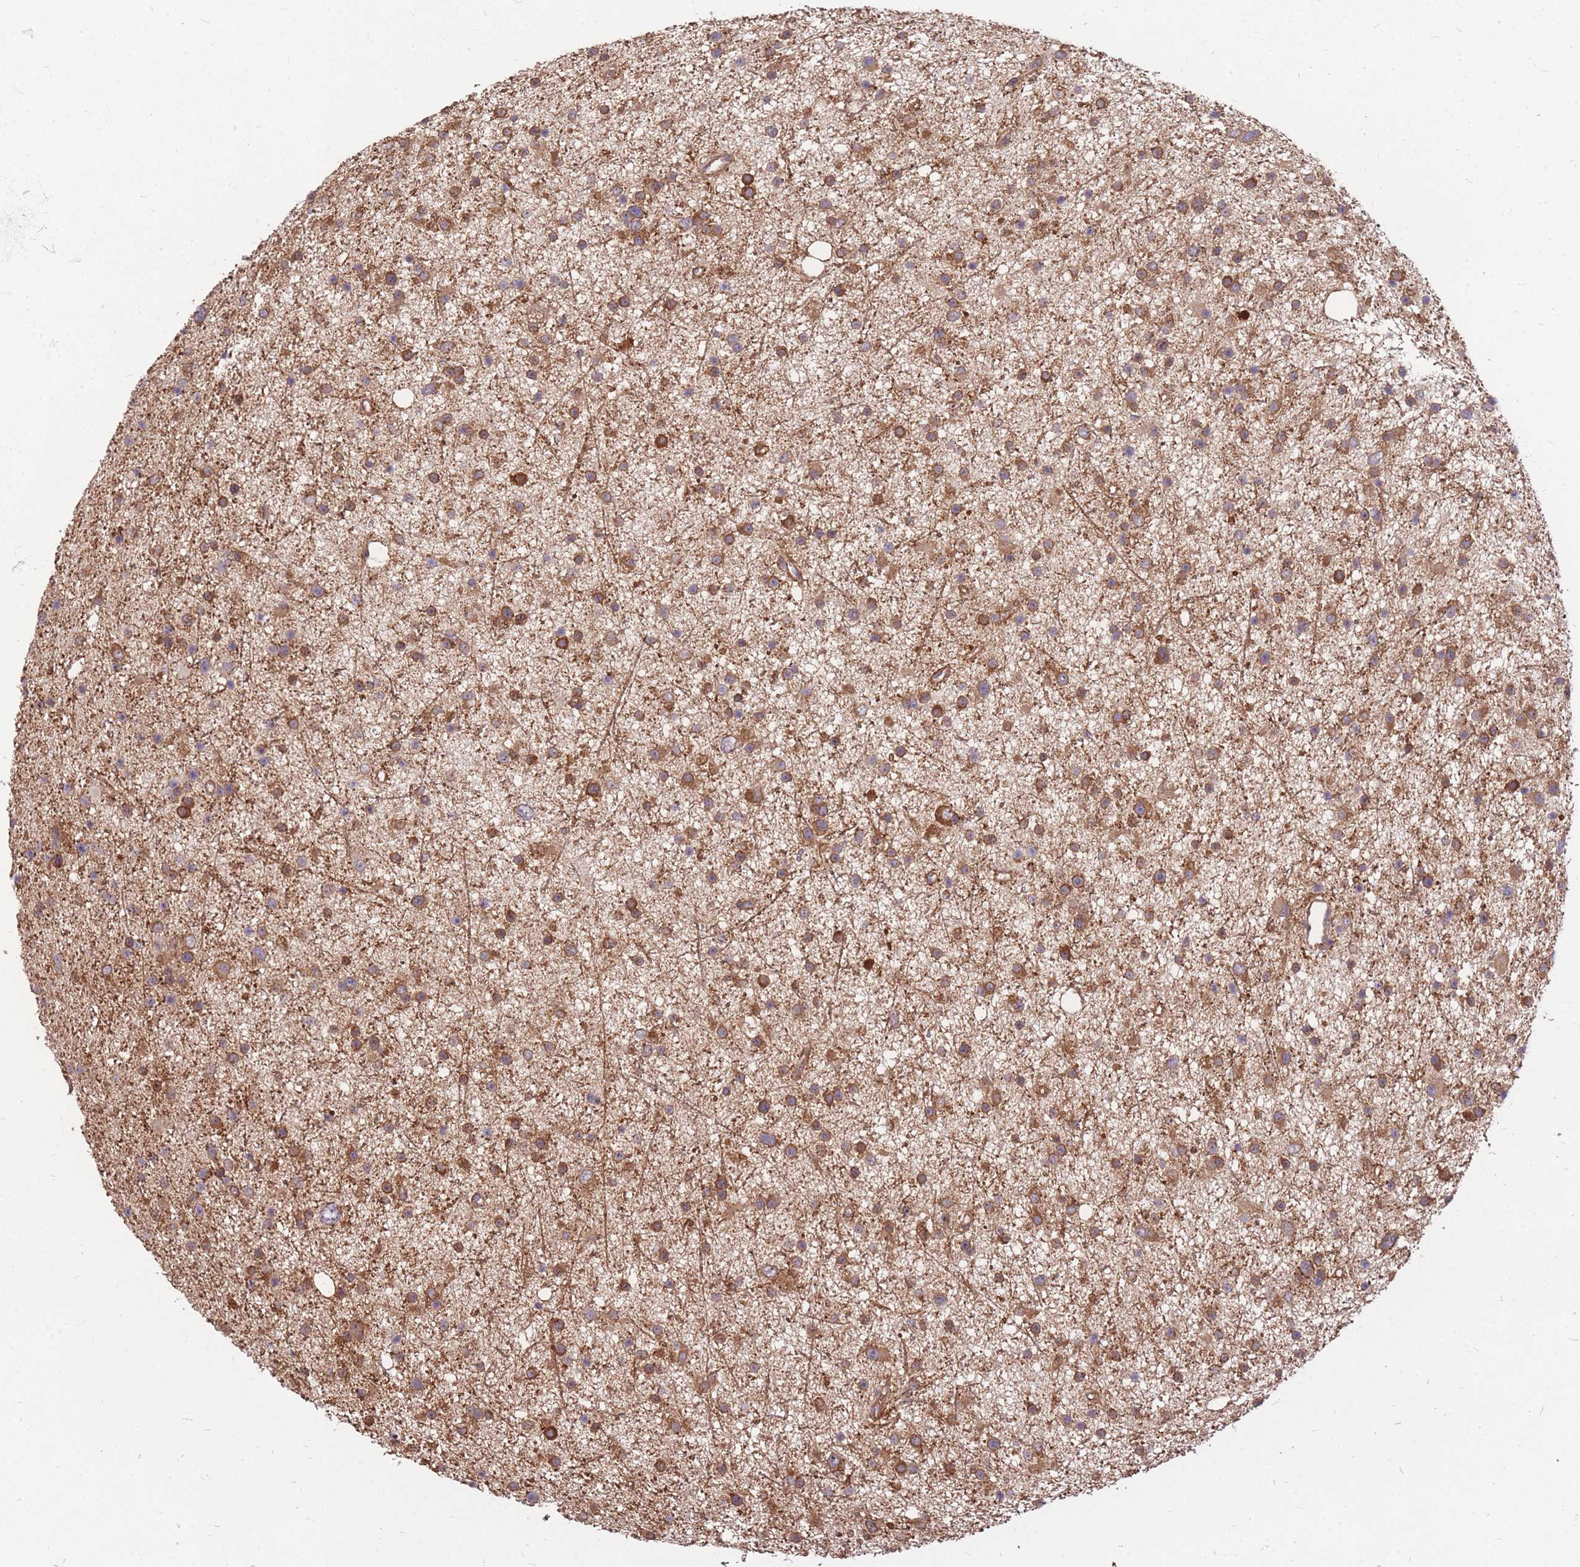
{"staining": {"intensity": "moderate", "quantity": ">75%", "location": "cytoplasmic/membranous"}, "tissue": "glioma", "cell_type": "Tumor cells", "image_type": "cancer", "snomed": [{"axis": "morphology", "description": "Glioma, malignant, Low grade"}, {"axis": "topography", "description": "Cerebral cortex"}], "caption": "Tumor cells show moderate cytoplasmic/membranous expression in about >75% of cells in malignant glioma (low-grade). Immunohistochemistry stains the protein in brown and the nuclei are stained blue.", "gene": "DYNC1LI2", "patient": {"sex": "female", "age": 39}}